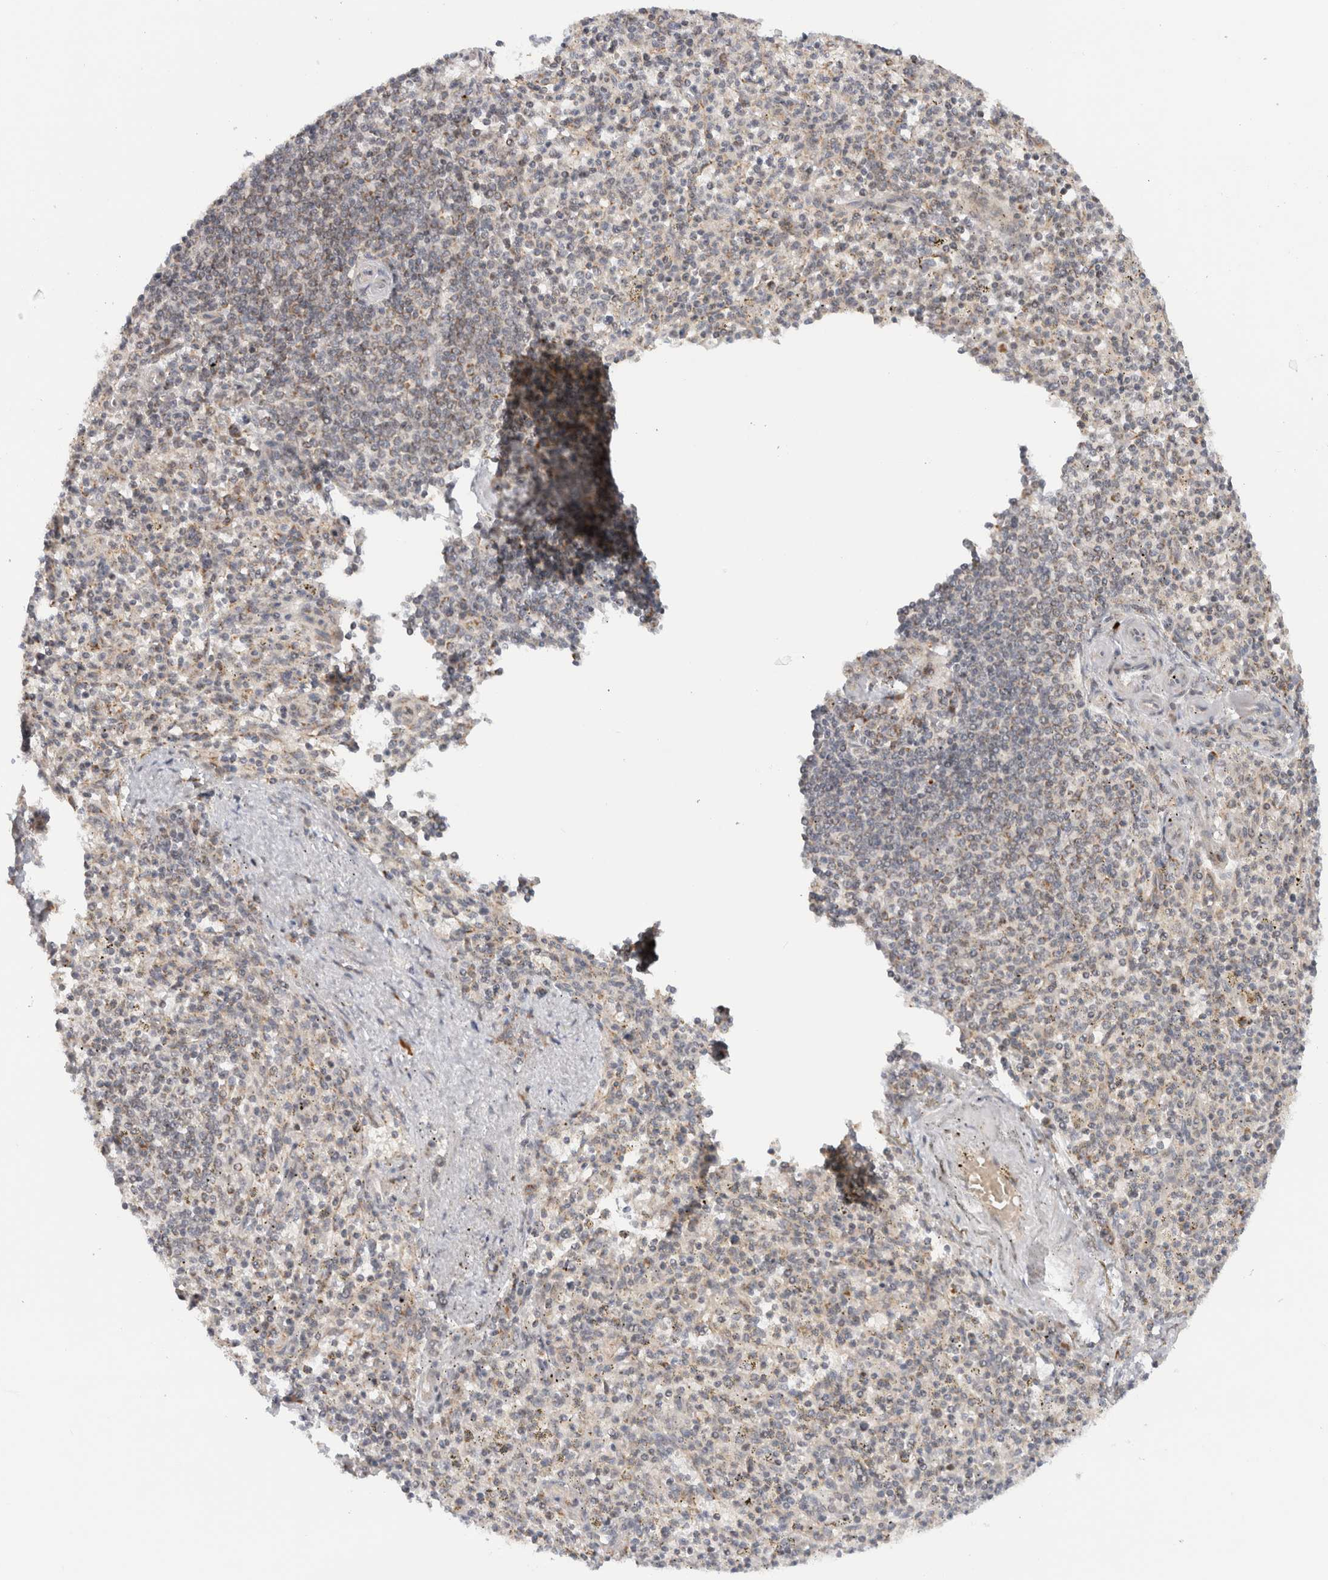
{"staining": {"intensity": "weak", "quantity": "<25%", "location": "cytoplasmic/membranous"}, "tissue": "spleen", "cell_type": "Cells in red pulp", "image_type": "normal", "snomed": [{"axis": "morphology", "description": "Normal tissue, NOS"}, {"axis": "topography", "description": "Spleen"}], "caption": "Immunohistochemistry (IHC) of benign human spleen reveals no staining in cells in red pulp.", "gene": "CMC2", "patient": {"sex": "male", "age": 72}}